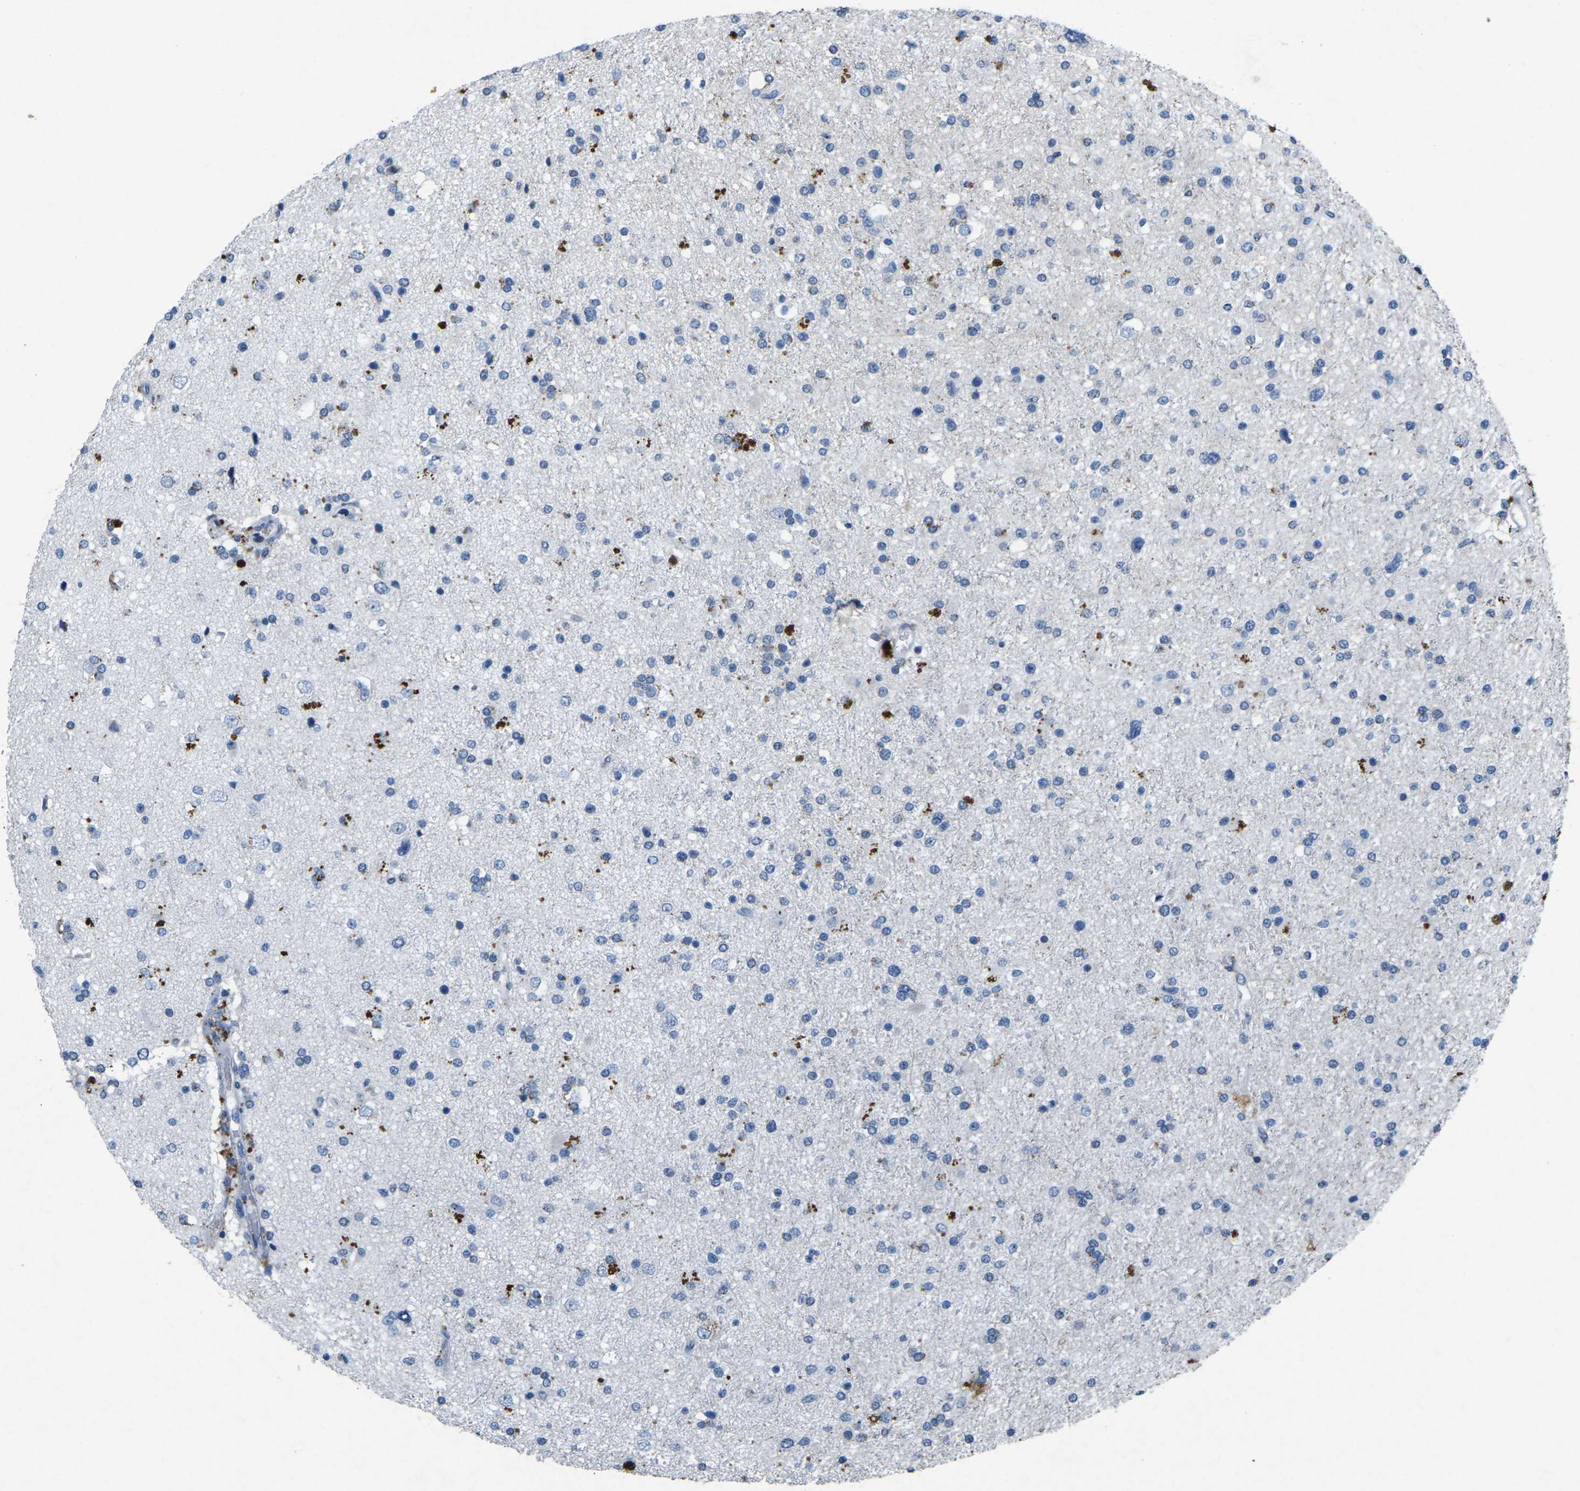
{"staining": {"intensity": "negative", "quantity": "none", "location": "none"}, "tissue": "glioma", "cell_type": "Tumor cells", "image_type": "cancer", "snomed": [{"axis": "morphology", "description": "Glioma, malignant, High grade"}, {"axis": "topography", "description": "Brain"}], "caption": "DAB (3,3'-diaminobenzidine) immunohistochemical staining of glioma exhibits no significant positivity in tumor cells.", "gene": "PLG", "patient": {"sex": "male", "age": 33}}